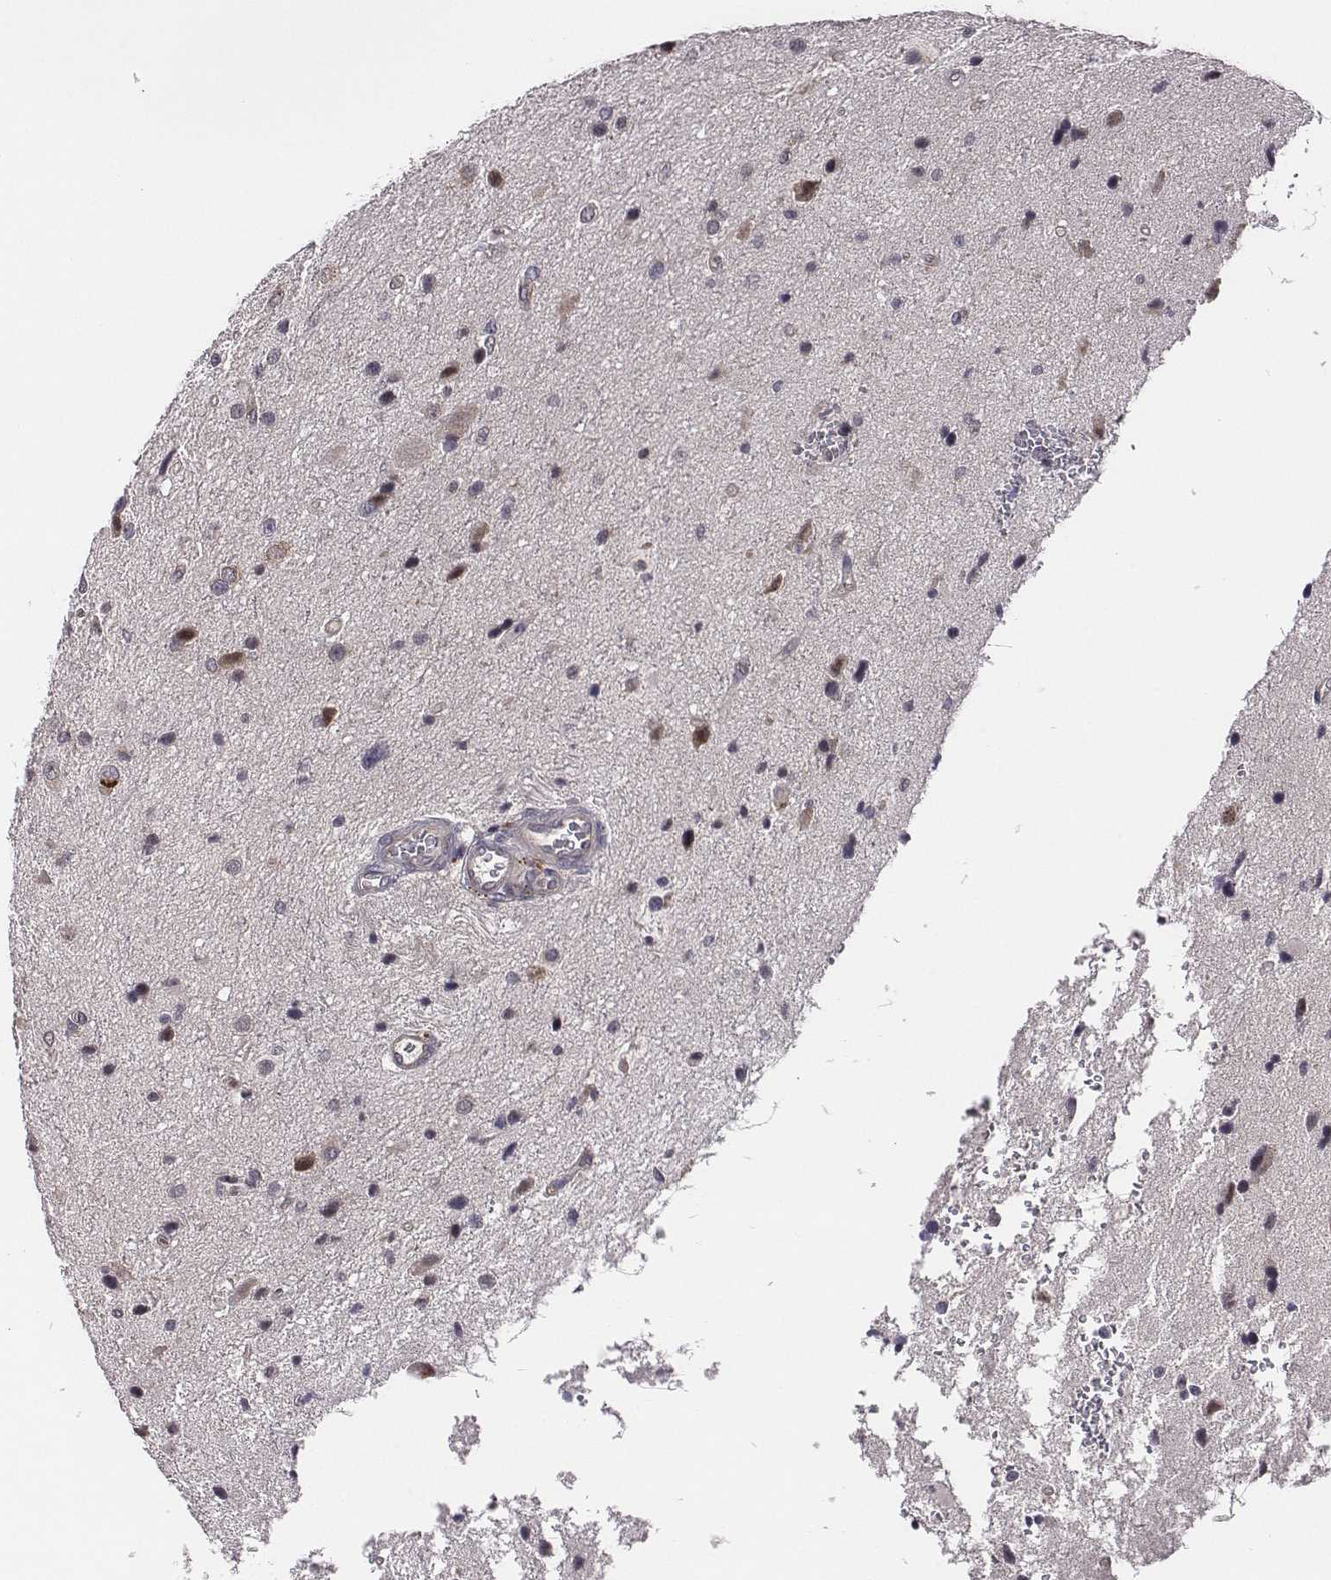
{"staining": {"intensity": "weak", "quantity": "25%-75%", "location": "cytoplasmic/membranous"}, "tissue": "glioma", "cell_type": "Tumor cells", "image_type": "cancer", "snomed": [{"axis": "morphology", "description": "Glioma, malignant, Low grade"}, {"axis": "topography", "description": "Brain"}], "caption": "Immunohistochemical staining of malignant glioma (low-grade) reveals low levels of weak cytoplasmic/membranous protein positivity in about 25%-75% of tumor cells.", "gene": "SMURF2", "patient": {"sex": "female", "age": 32}}